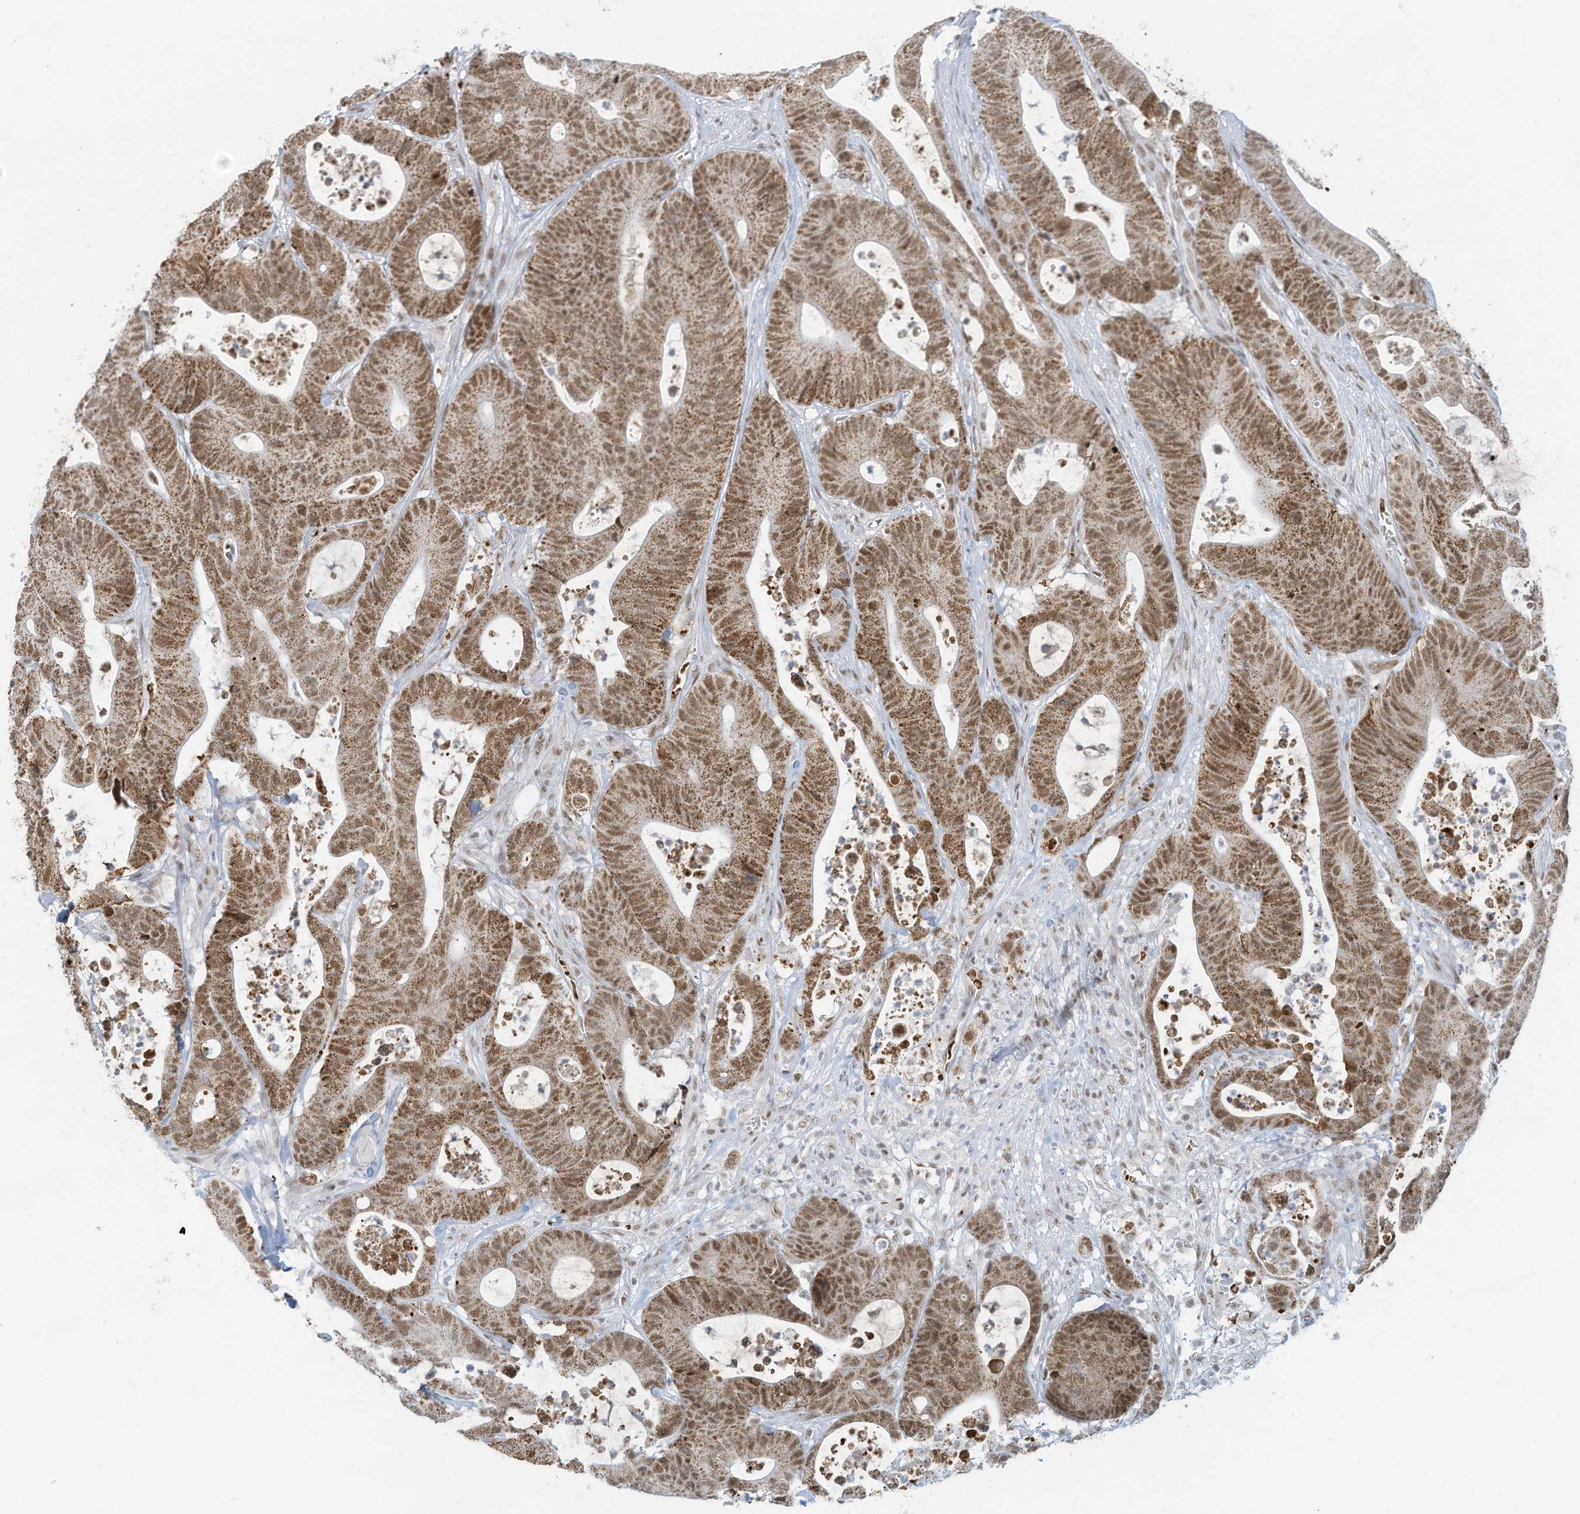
{"staining": {"intensity": "moderate", "quantity": ">75%", "location": "cytoplasmic/membranous,nuclear"}, "tissue": "colorectal cancer", "cell_type": "Tumor cells", "image_type": "cancer", "snomed": [{"axis": "morphology", "description": "Adenocarcinoma, NOS"}, {"axis": "topography", "description": "Colon"}], "caption": "Moderate cytoplasmic/membranous and nuclear expression for a protein is identified in about >75% of tumor cells of adenocarcinoma (colorectal) using immunohistochemistry (IHC).", "gene": "ECT2L", "patient": {"sex": "female", "age": 84}}